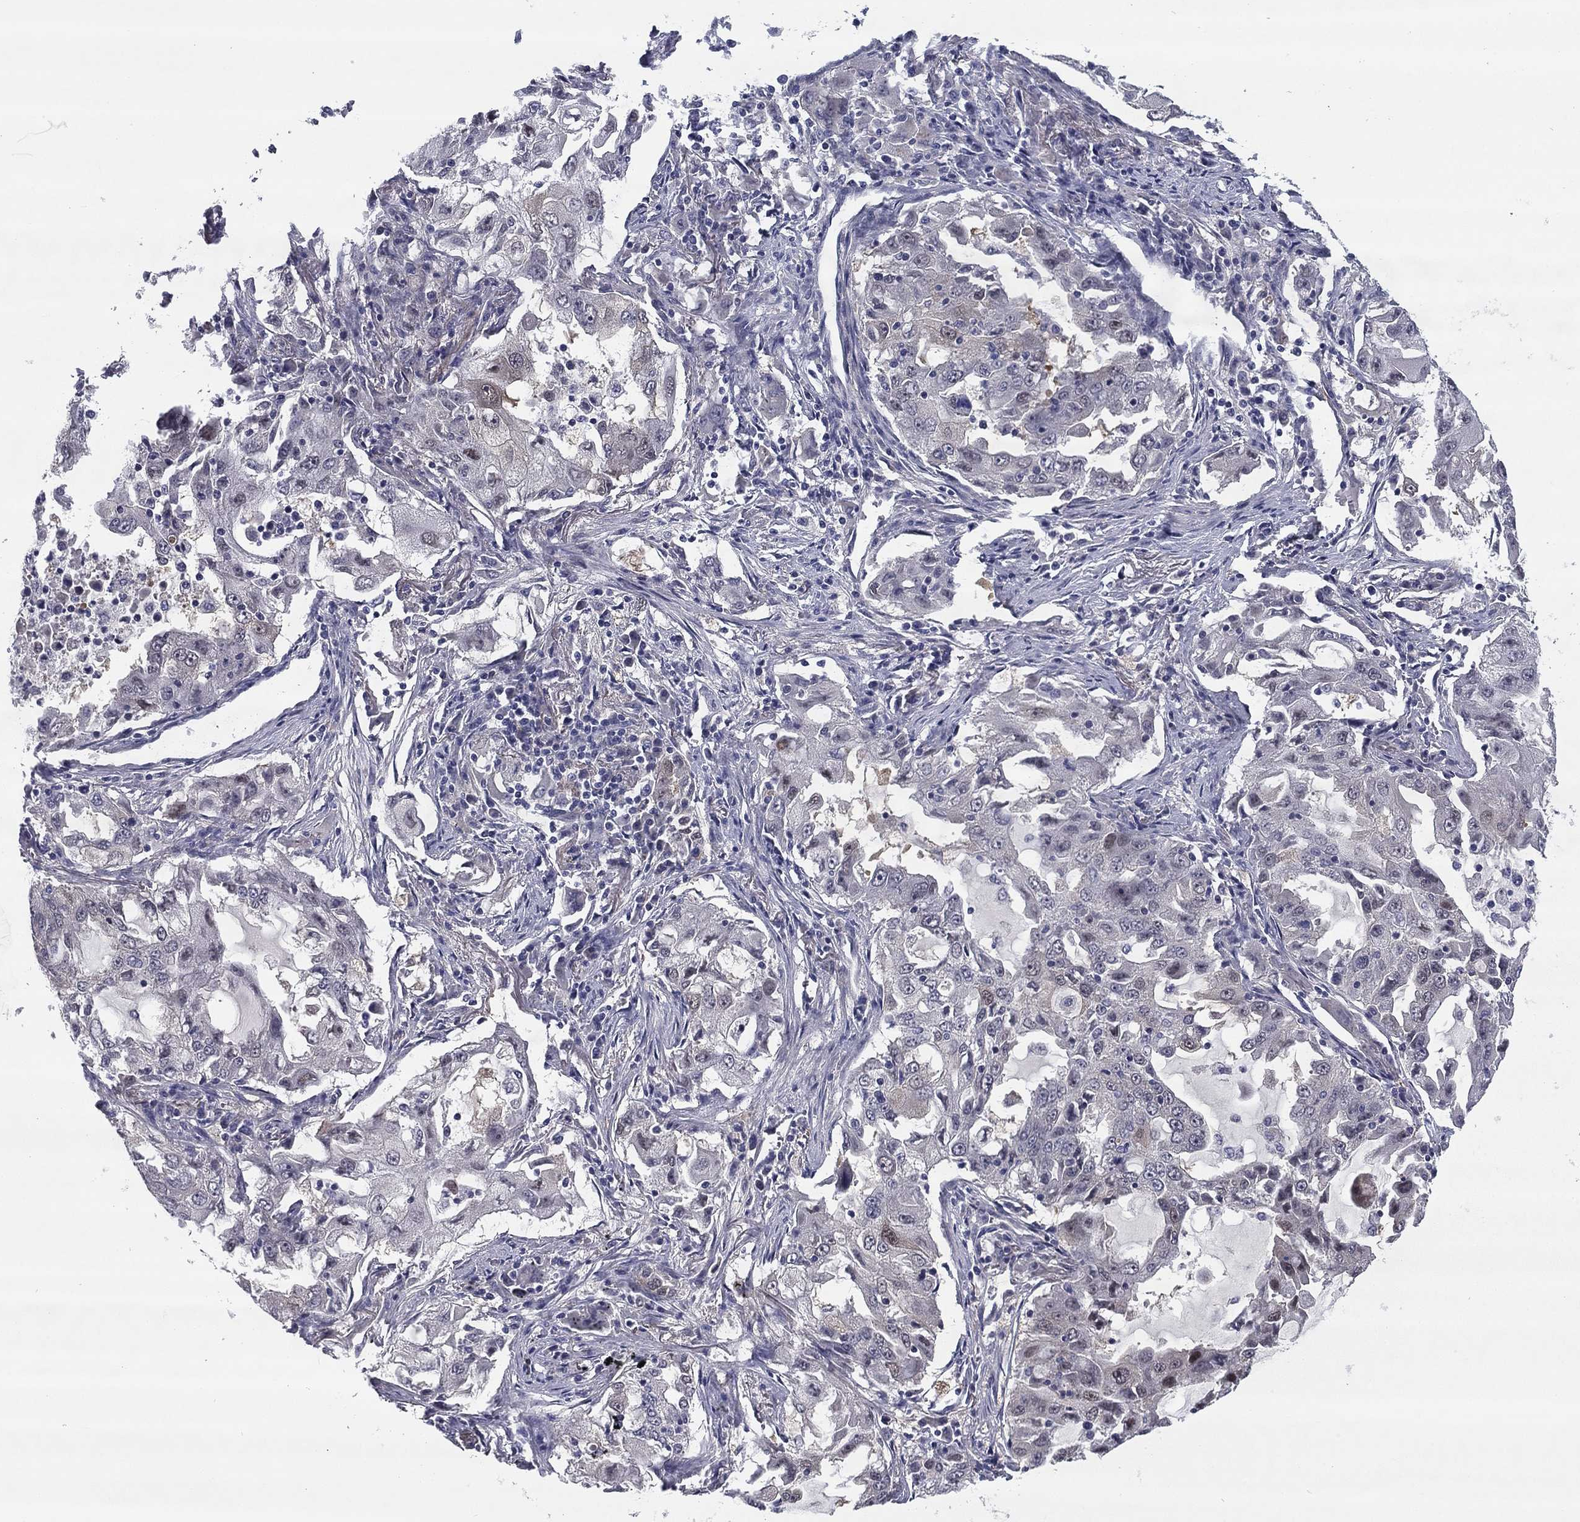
{"staining": {"intensity": "negative", "quantity": "none", "location": "none"}, "tissue": "lung cancer", "cell_type": "Tumor cells", "image_type": "cancer", "snomed": [{"axis": "morphology", "description": "Adenocarcinoma, NOS"}, {"axis": "topography", "description": "Lung"}], "caption": "An image of lung adenocarcinoma stained for a protein exhibits no brown staining in tumor cells.", "gene": "REXO5", "patient": {"sex": "female", "age": 61}}